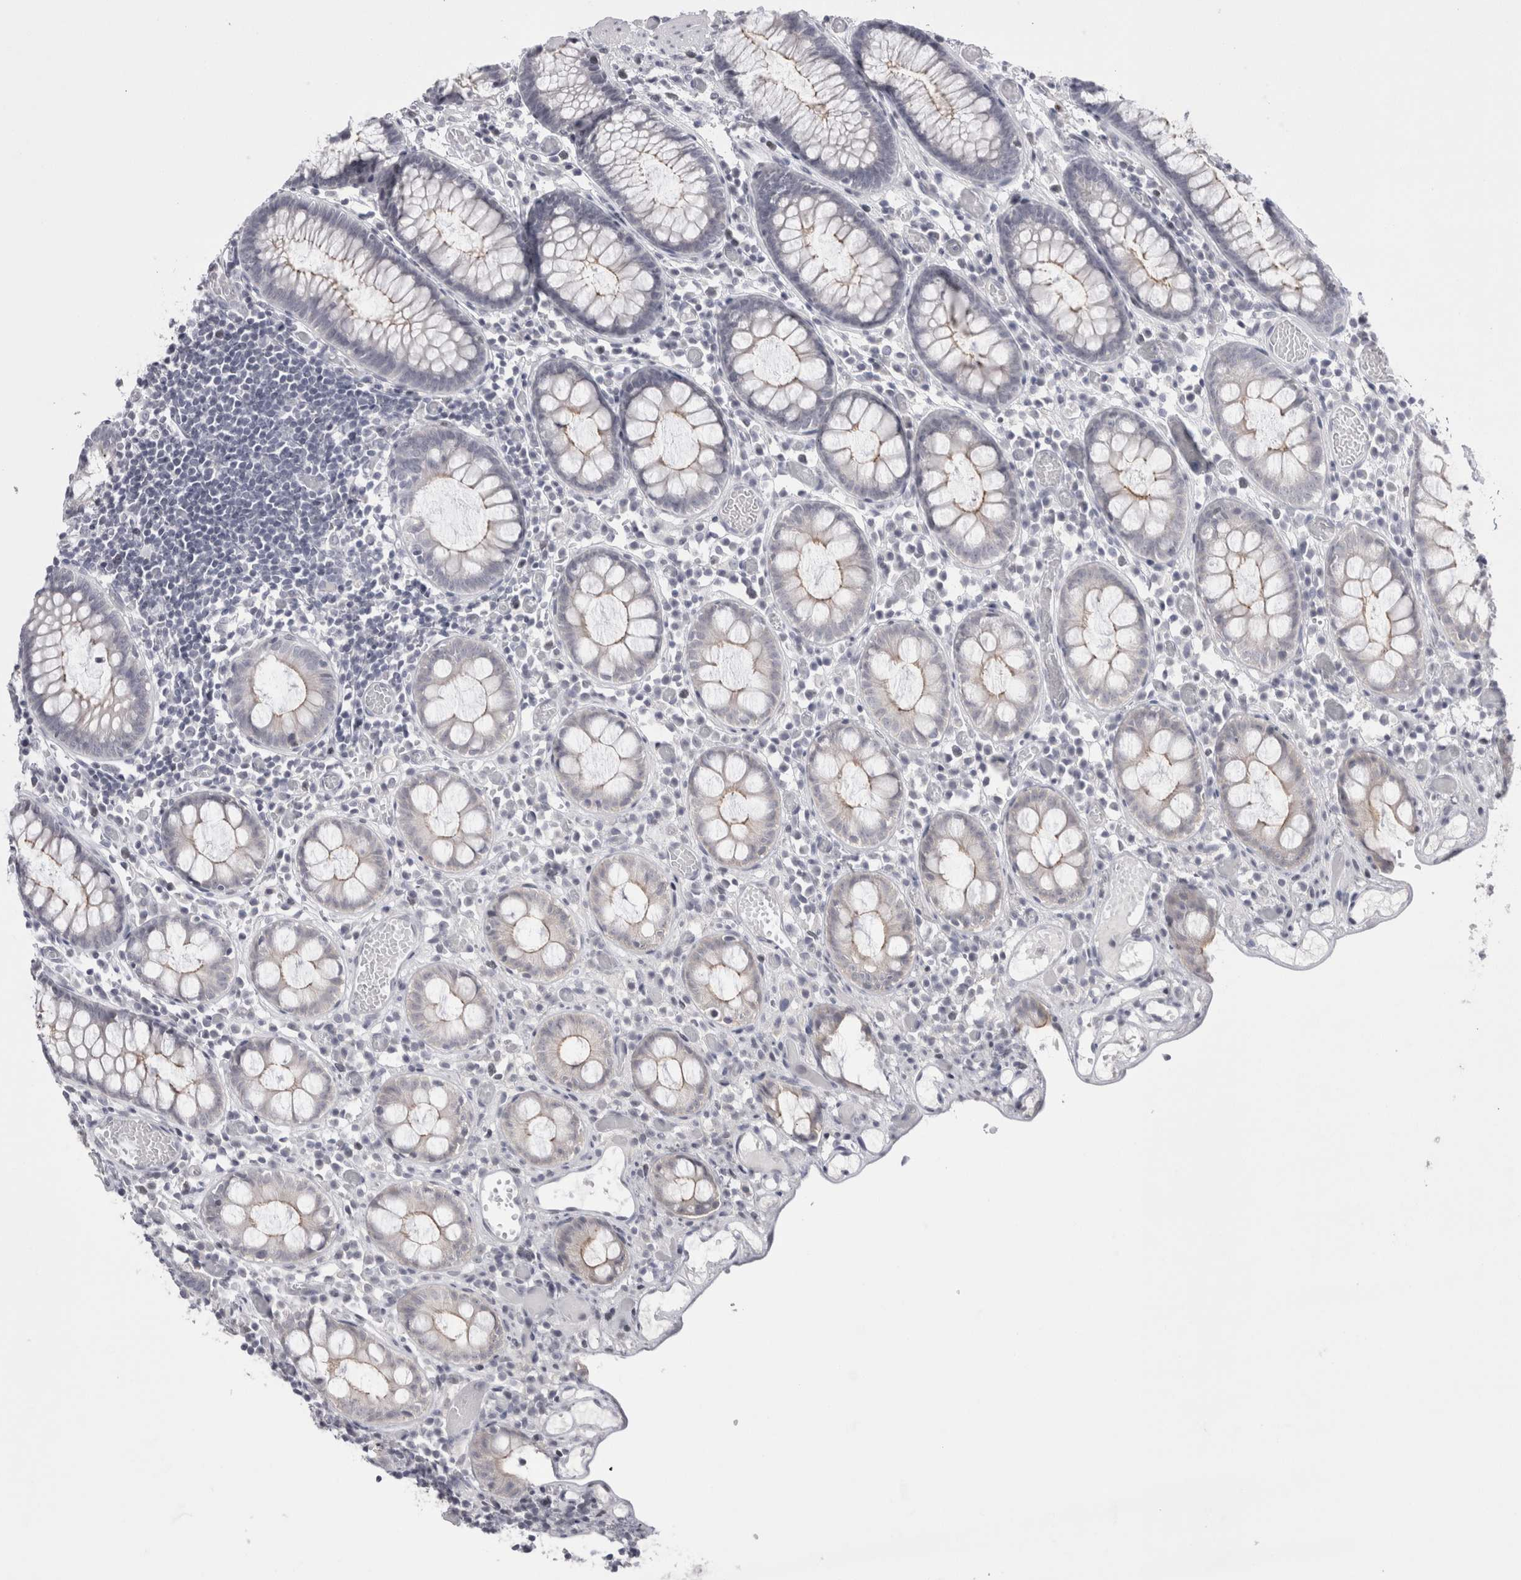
{"staining": {"intensity": "negative", "quantity": "none", "location": "none"}, "tissue": "colon", "cell_type": "Endothelial cells", "image_type": "normal", "snomed": [{"axis": "morphology", "description": "Normal tissue, NOS"}, {"axis": "topography", "description": "Colon"}], "caption": "A high-resolution histopathology image shows immunohistochemistry (IHC) staining of normal colon, which shows no significant positivity in endothelial cells.", "gene": "FNDC8", "patient": {"sex": "male", "age": 14}}